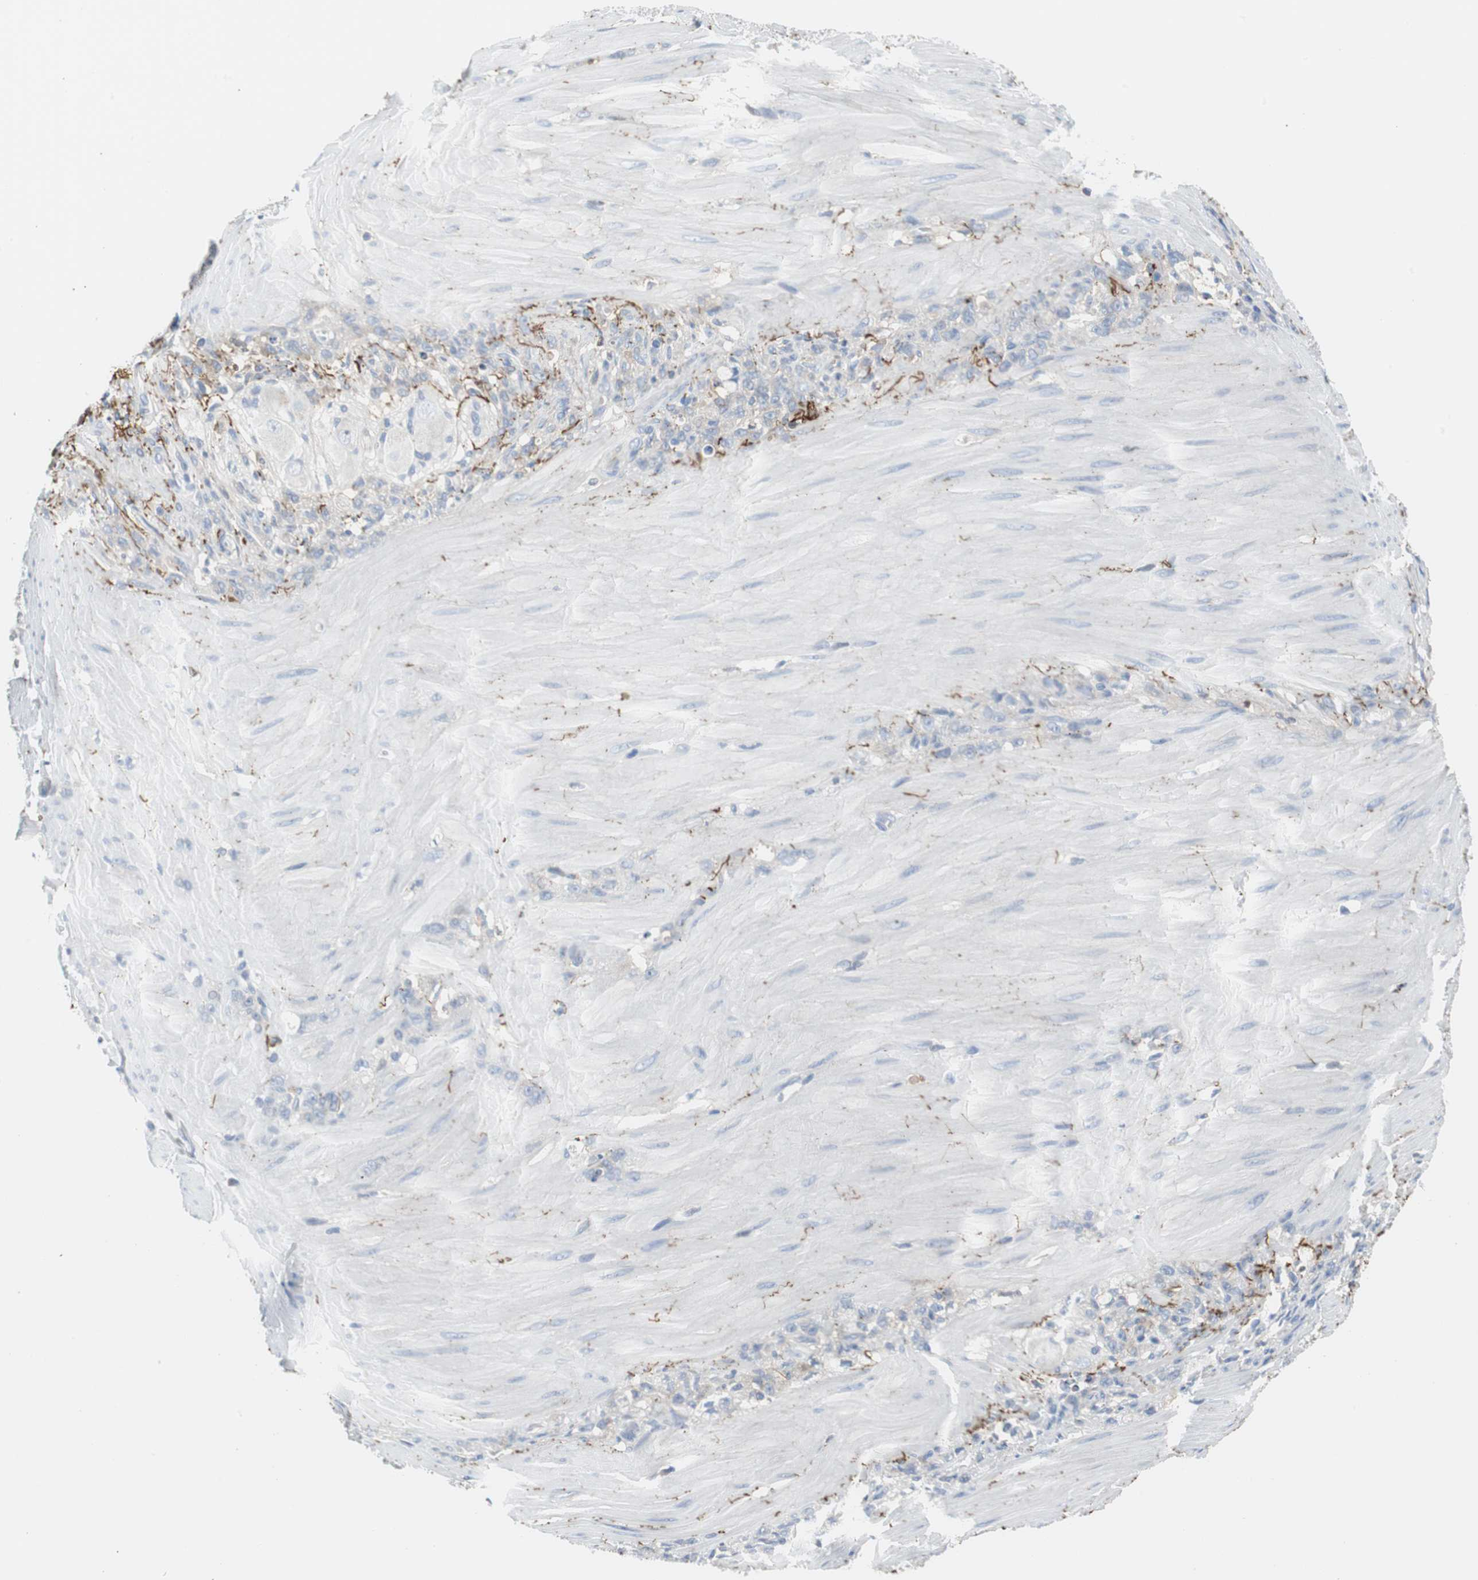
{"staining": {"intensity": "weak", "quantity": "<25%", "location": "cytoplasmic/membranous"}, "tissue": "stomach cancer", "cell_type": "Tumor cells", "image_type": "cancer", "snomed": [{"axis": "morphology", "description": "Adenocarcinoma, NOS"}, {"axis": "topography", "description": "Stomach"}], "caption": "Immunohistochemistry (IHC) histopathology image of adenocarcinoma (stomach) stained for a protein (brown), which reveals no positivity in tumor cells.", "gene": "APCS", "patient": {"sex": "male", "age": 82}}